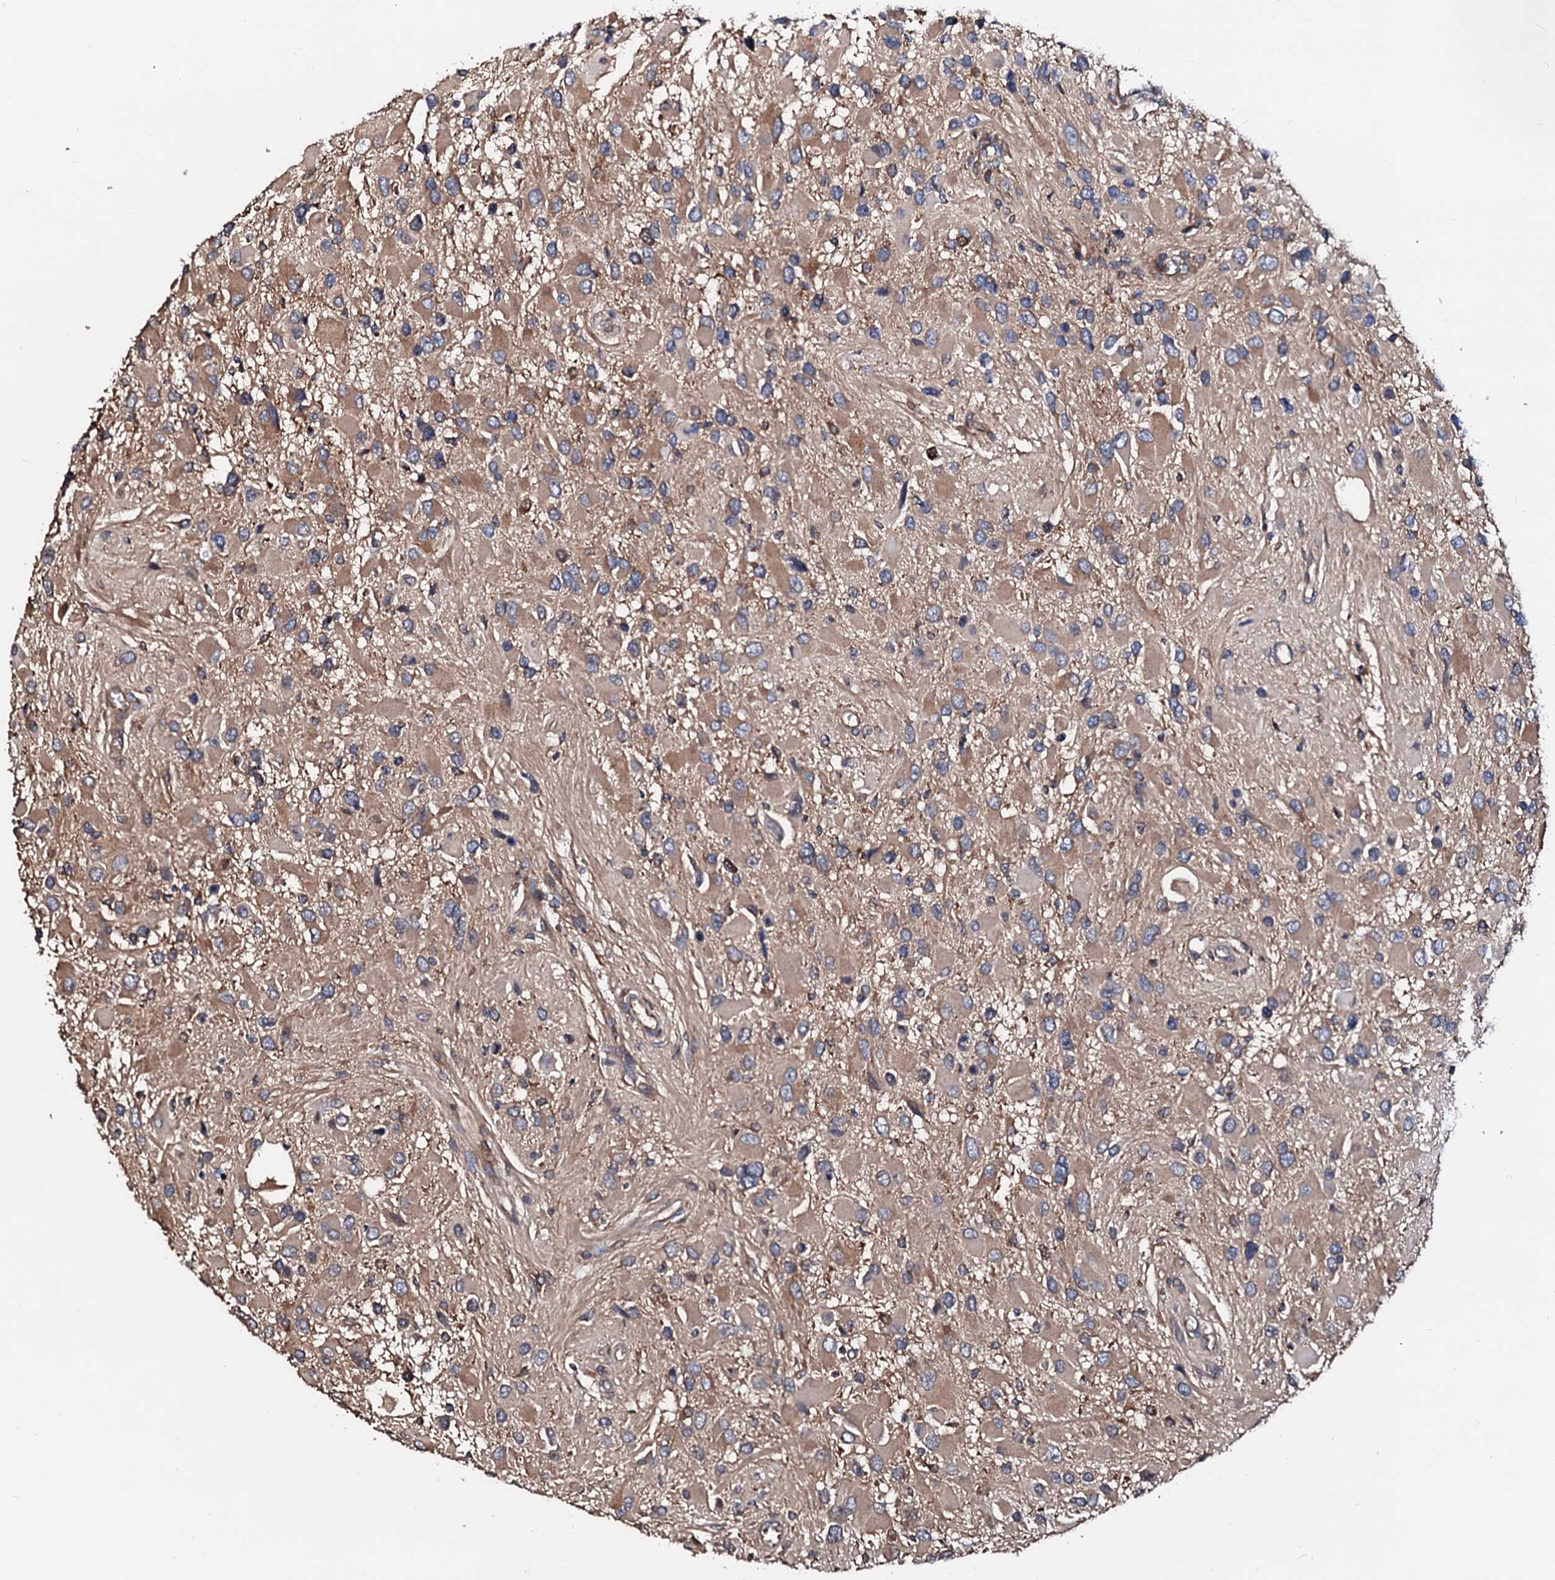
{"staining": {"intensity": "moderate", "quantity": ">75%", "location": "cytoplasmic/membranous"}, "tissue": "glioma", "cell_type": "Tumor cells", "image_type": "cancer", "snomed": [{"axis": "morphology", "description": "Glioma, malignant, High grade"}, {"axis": "topography", "description": "Brain"}], "caption": "Immunohistochemical staining of malignant glioma (high-grade) demonstrates medium levels of moderate cytoplasmic/membranous expression in about >75% of tumor cells. (Brightfield microscopy of DAB IHC at high magnification).", "gene": "CSKMT", "patient": {"sex": "male", "age": 53}}